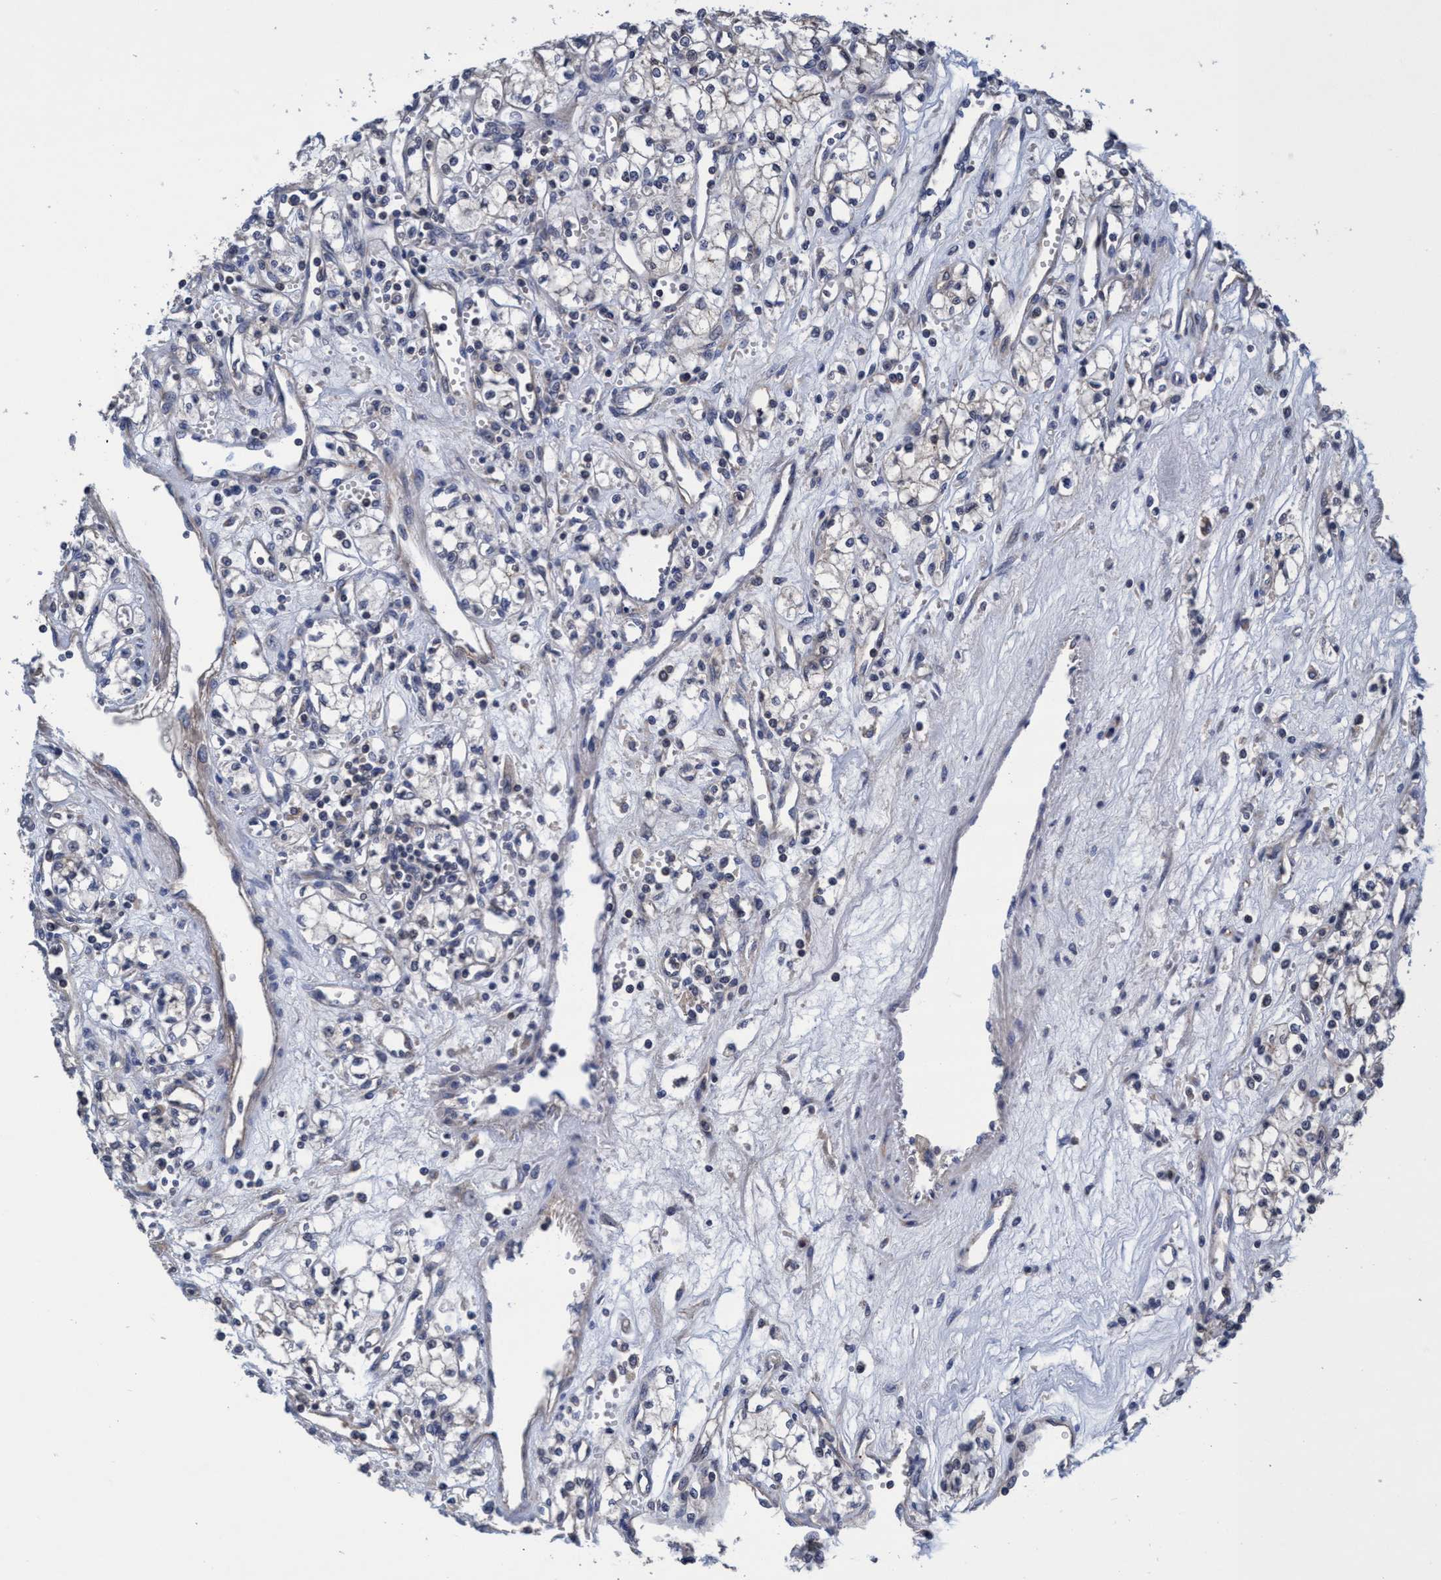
{"staining": {"intensity": "negative", "quantity": "none", "location": "none"}, "tissue": "renal cancer", "cell_type": "Tumor cells", "image_type": "cancer", "snomed": [{"axis": "morphology", "description": "Adenocarcinoma, NOS"}, {"axis": "topography", "description": "Kidney"}], "caption": "An immunohistochemistry micrograph of renal cancer (adenocarcinoma) is shown. There is no staining in tumor cells of renal cancer (adenocarcinoma).", "gene": "CALCOCO2", "patient": {"sex": "male", "age": 59}}